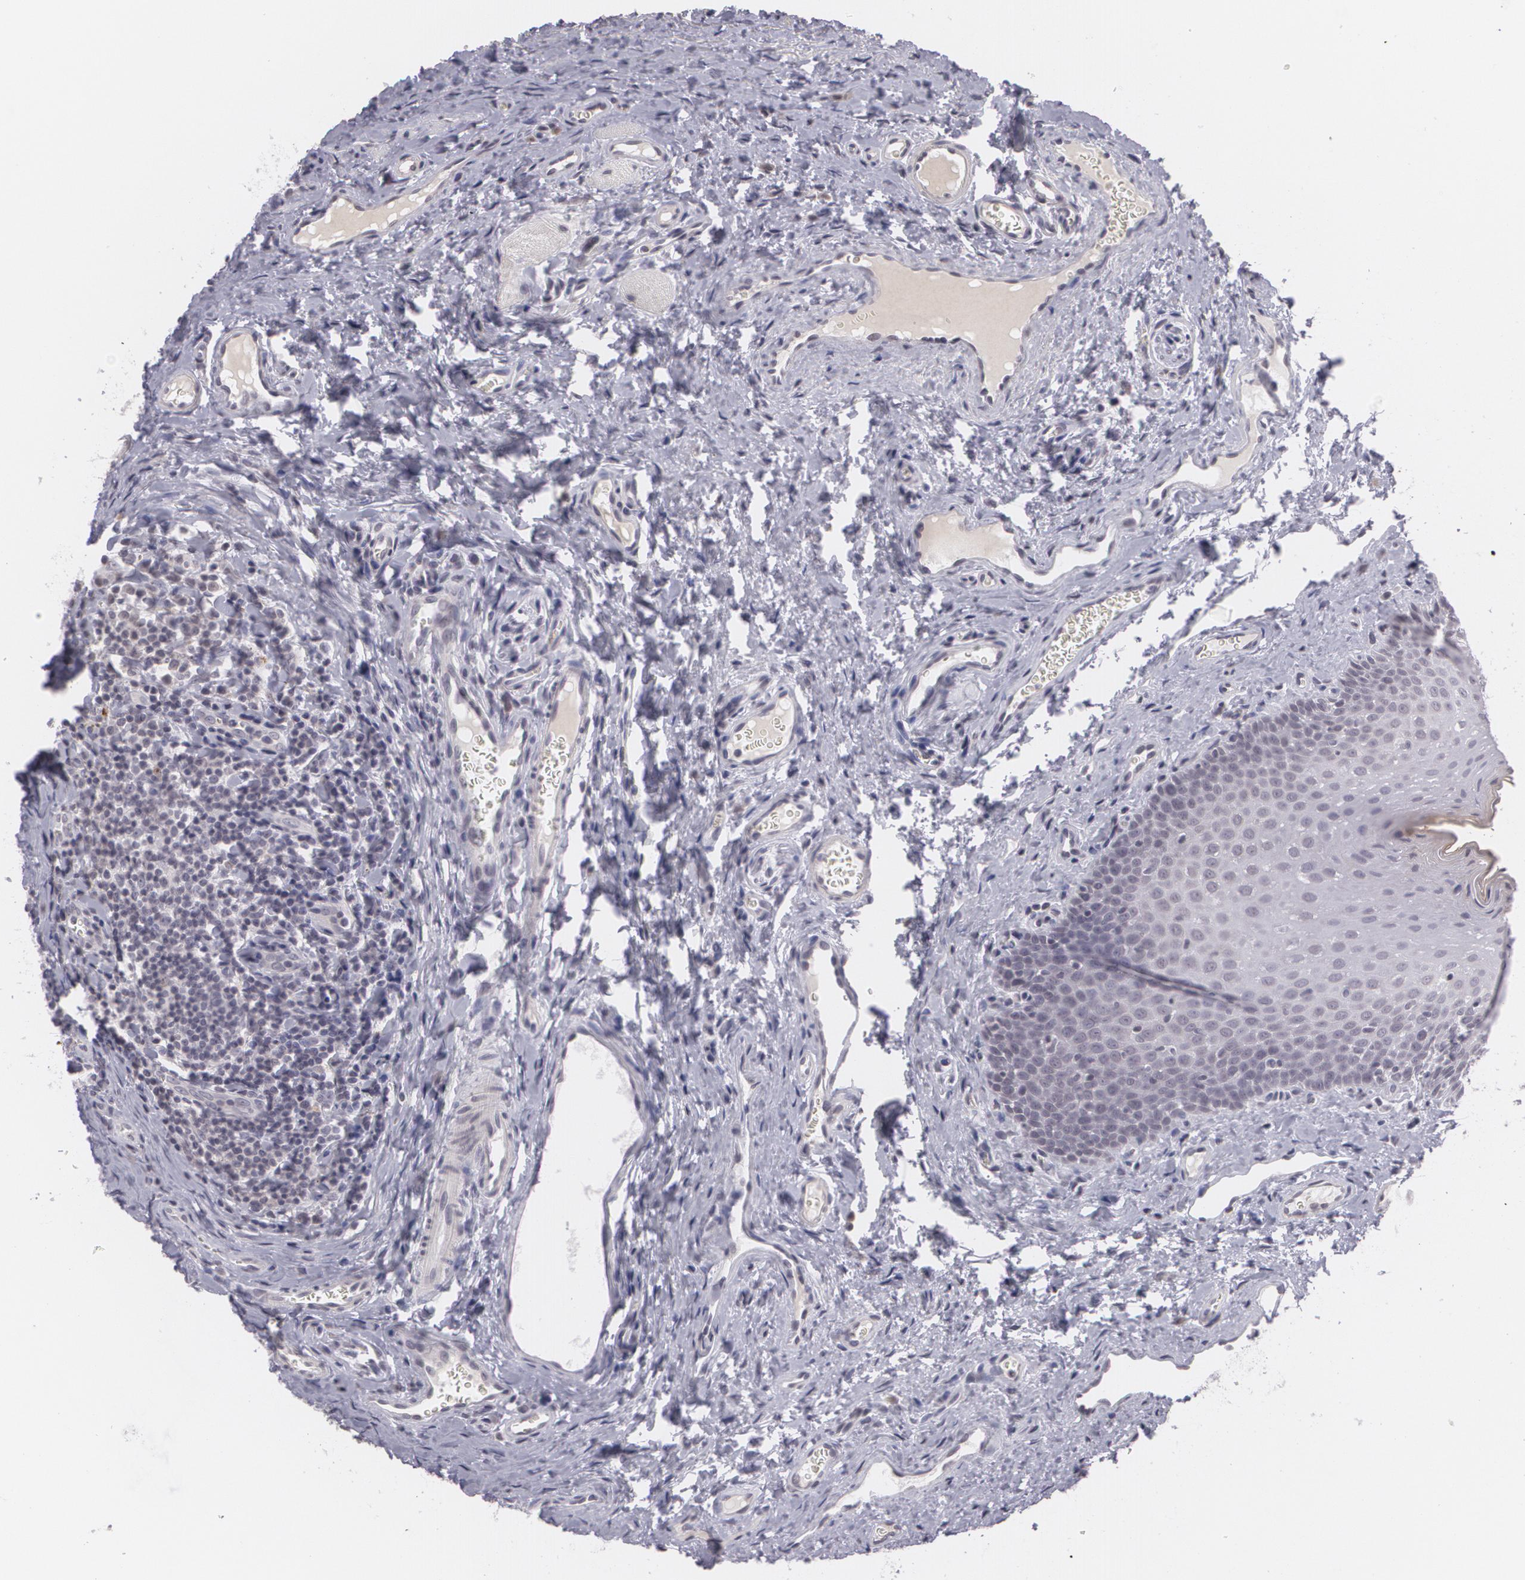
{"staining": {"intensity": "negative", "quantity": "none", "location": "none"}, "tissue": "oral mucosa", "cell_type": "Squamous epithelial cells", "image_type": "normal", "snomed": [{"axis": "morphology", "description": "Normal tissue, NOS"}, {"axis": "topography", "description": "Oral tissue"}], "caption": "A photomicrograph of oral mucosa stained for a protein demonstrates no brown staining in squamous epithelial cells.", "gene": "MUC1", "patient": {"sex": "male", "age": 20}}